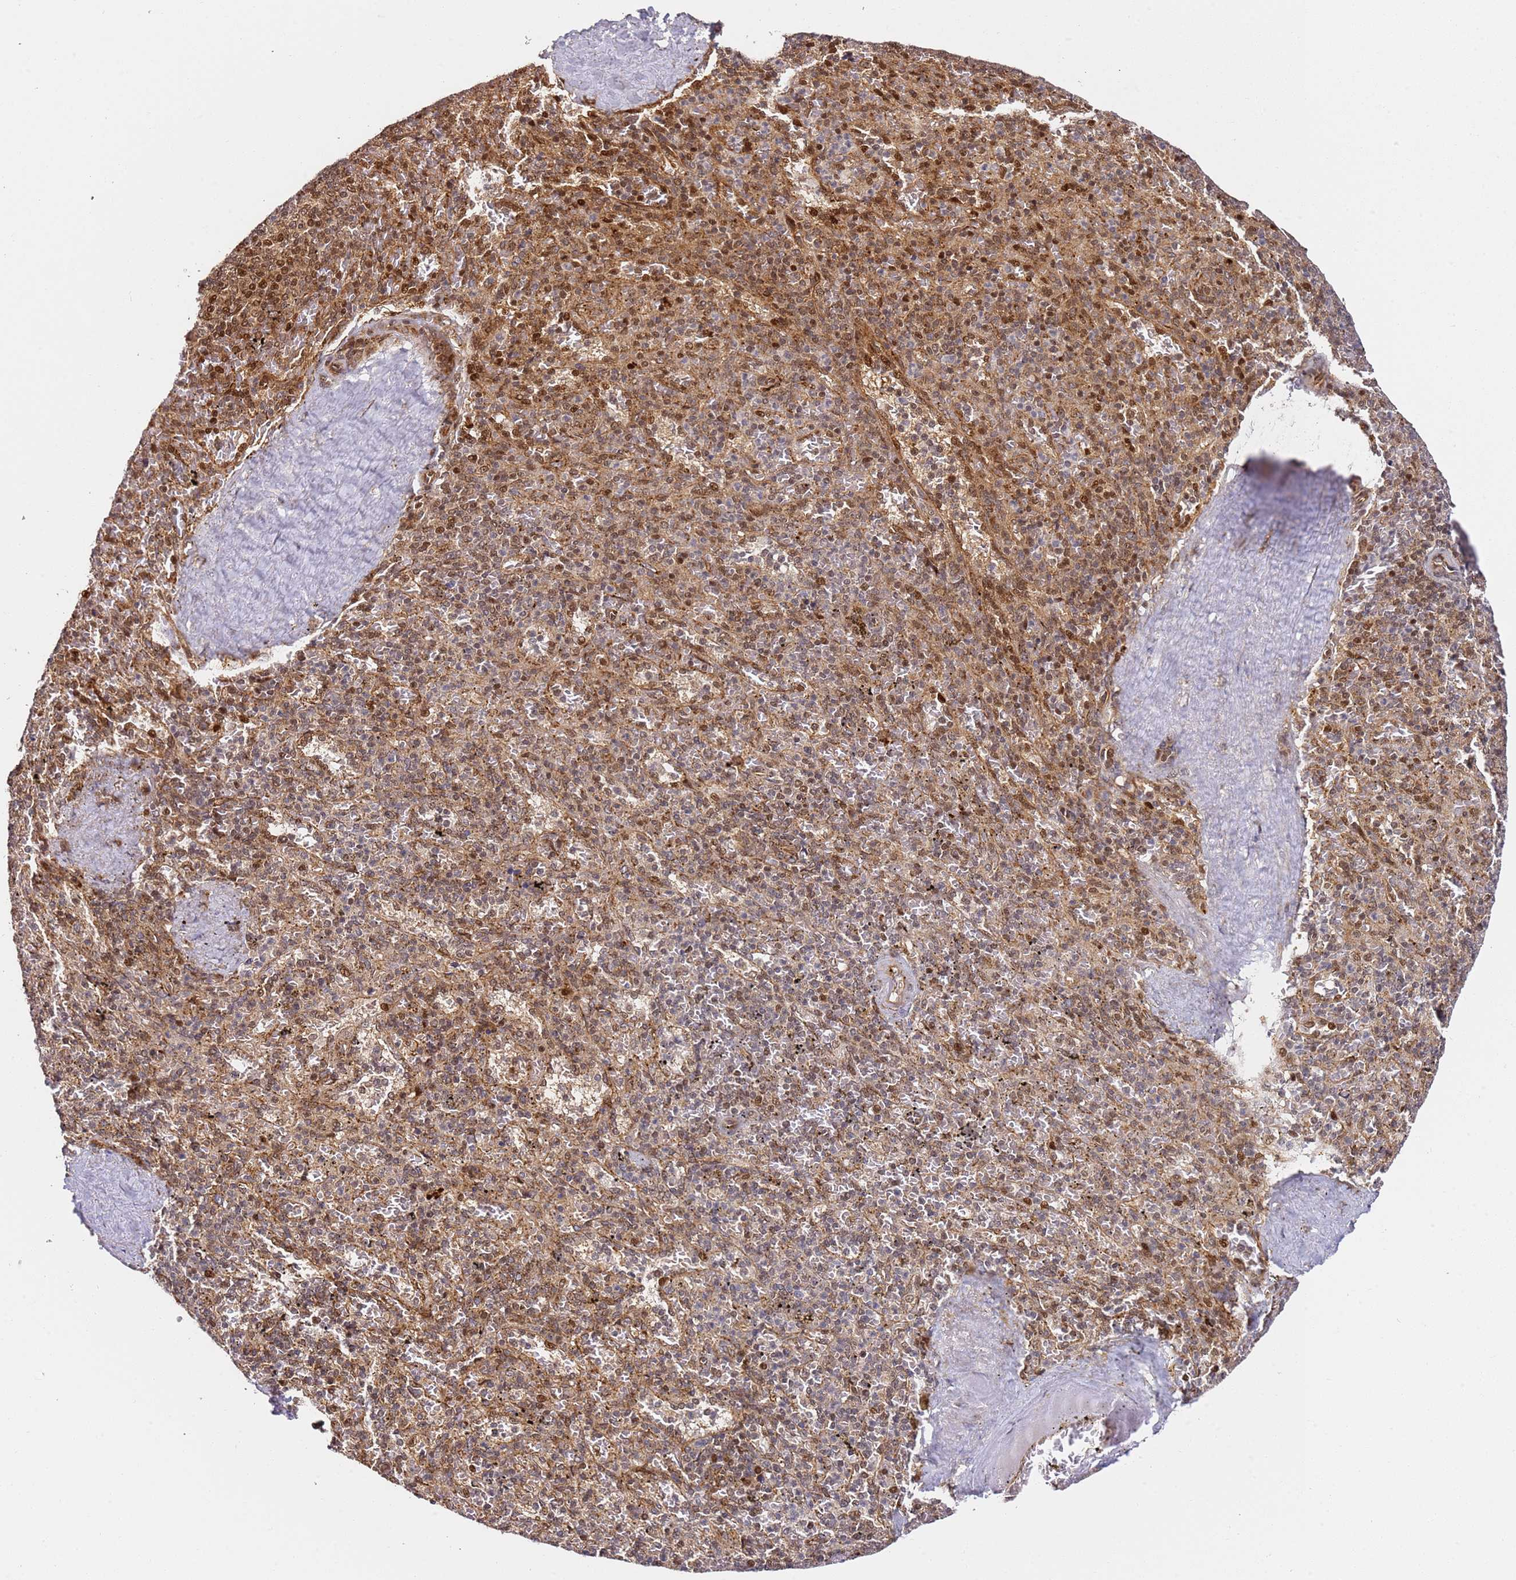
{"staining": {"intensity": "moderate", "quantity": "25%-75%", "location": "cytoplasmic/membranous,nuclear"}, "tissue": "spleen", "cell_type": "Cells in red pulp", "image_type": "normal", "snomed": [{"axis": "morphology", "description": "Normal tissue, NOS"}, {"axis": "topography", "description": "Spleen"}], "caption": "High-magnification brightfield microscopy of benign spleen stained with DAB (brown) and counterstained with hematoxylin (blue). cells in red pulp exhibit moderate cytoplasmic/membranous,nuclear positivity is appreciated in approximately25%-75% of cells.", "gene": "SMOX", "patient": {"sex": "male", "age": 82}}